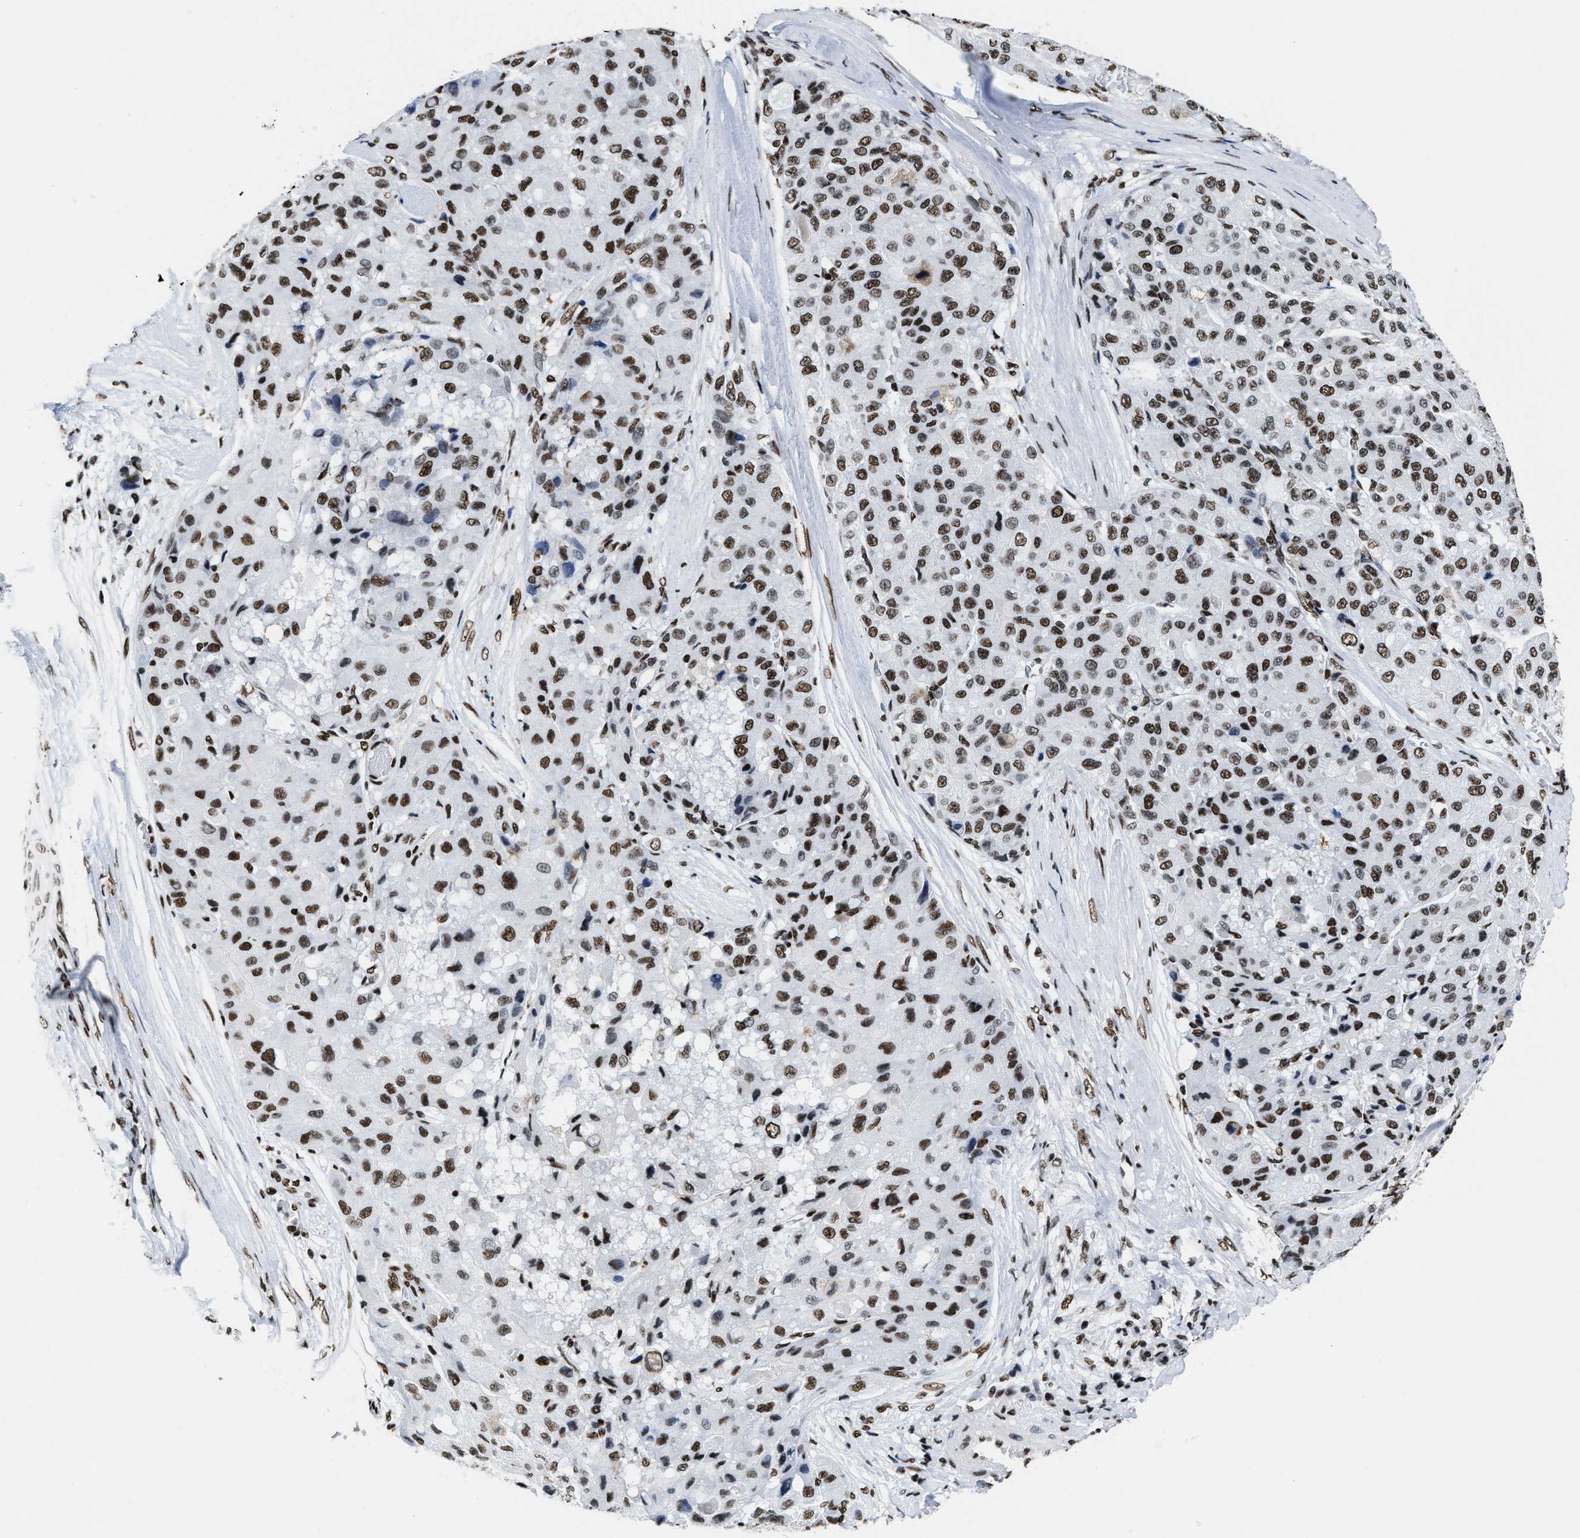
{"staining": {"intensity": "moderate", "quantity": ">75%", "location": "nuclear"}, "tissue": "liver cancer", "cell_type": "Tumor cells", "image_type": "cancer", "snomed": [{"axis": "morphology", "description": "Carcinoma, Hepatocellular, NOS"}, {"axis": "topography", "description": "Liver"}], "caption": "High-magnification brightfield microscopy of liver hepatocellular carcinoma stained with DAB (3,3'-diaminobenzidine) (brown) and counterstained with hematoxylin (blue). tumor cells exhibit moderate nuclear staining is seen in approximately>75% of cells.", "gene": "SMARCC2", "patient": {"sex": "male", "age": 80}}